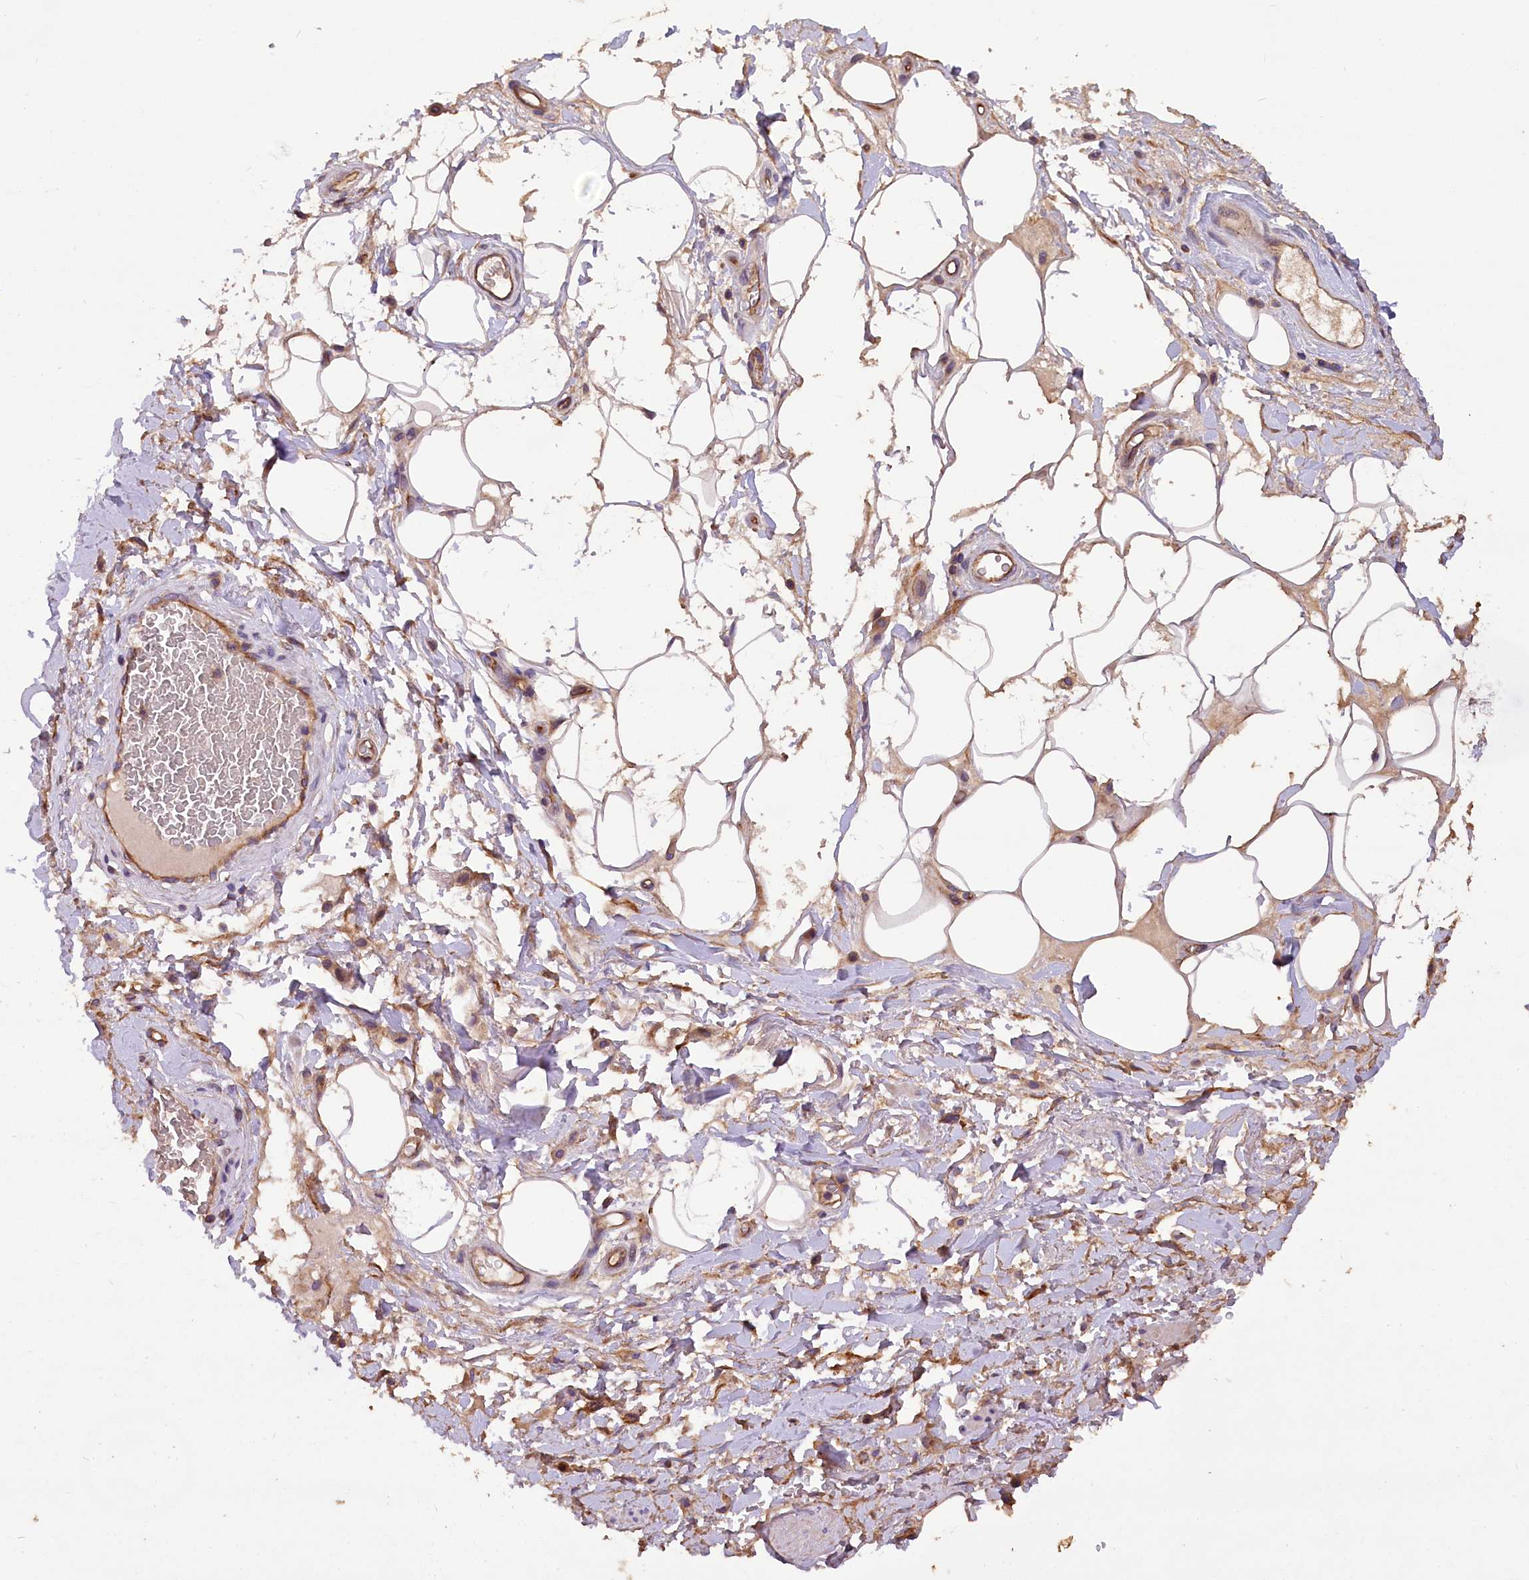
{"staining": {"intensity": "weak", "quantity": ">75%", "location": "cytoplasmic/membranous"}, "tissue": "adipose tissue", "cell_type": "Adipocytes", "image_type": "normal", "snomed": [{"axis": "morphology", "description": "Normal tissue, NOS"}, {"axis": "morphology", "description": "Adenocarcinoma, NOS"}, {"axis": "topography", "description": "Rectum"}, {"axis": "topography", "description": "Vagina"}, {"axis": "topography", "description": "Peripheral nerve tissue"}], "caption": "The micrograph exhibits a brown stain indicating the presence of a protein in the cytoplasmic/membranous of adipocytes in adipose tissue.", "gene": "ERMARD", "patient": {"sex": "female", "age": 71}}